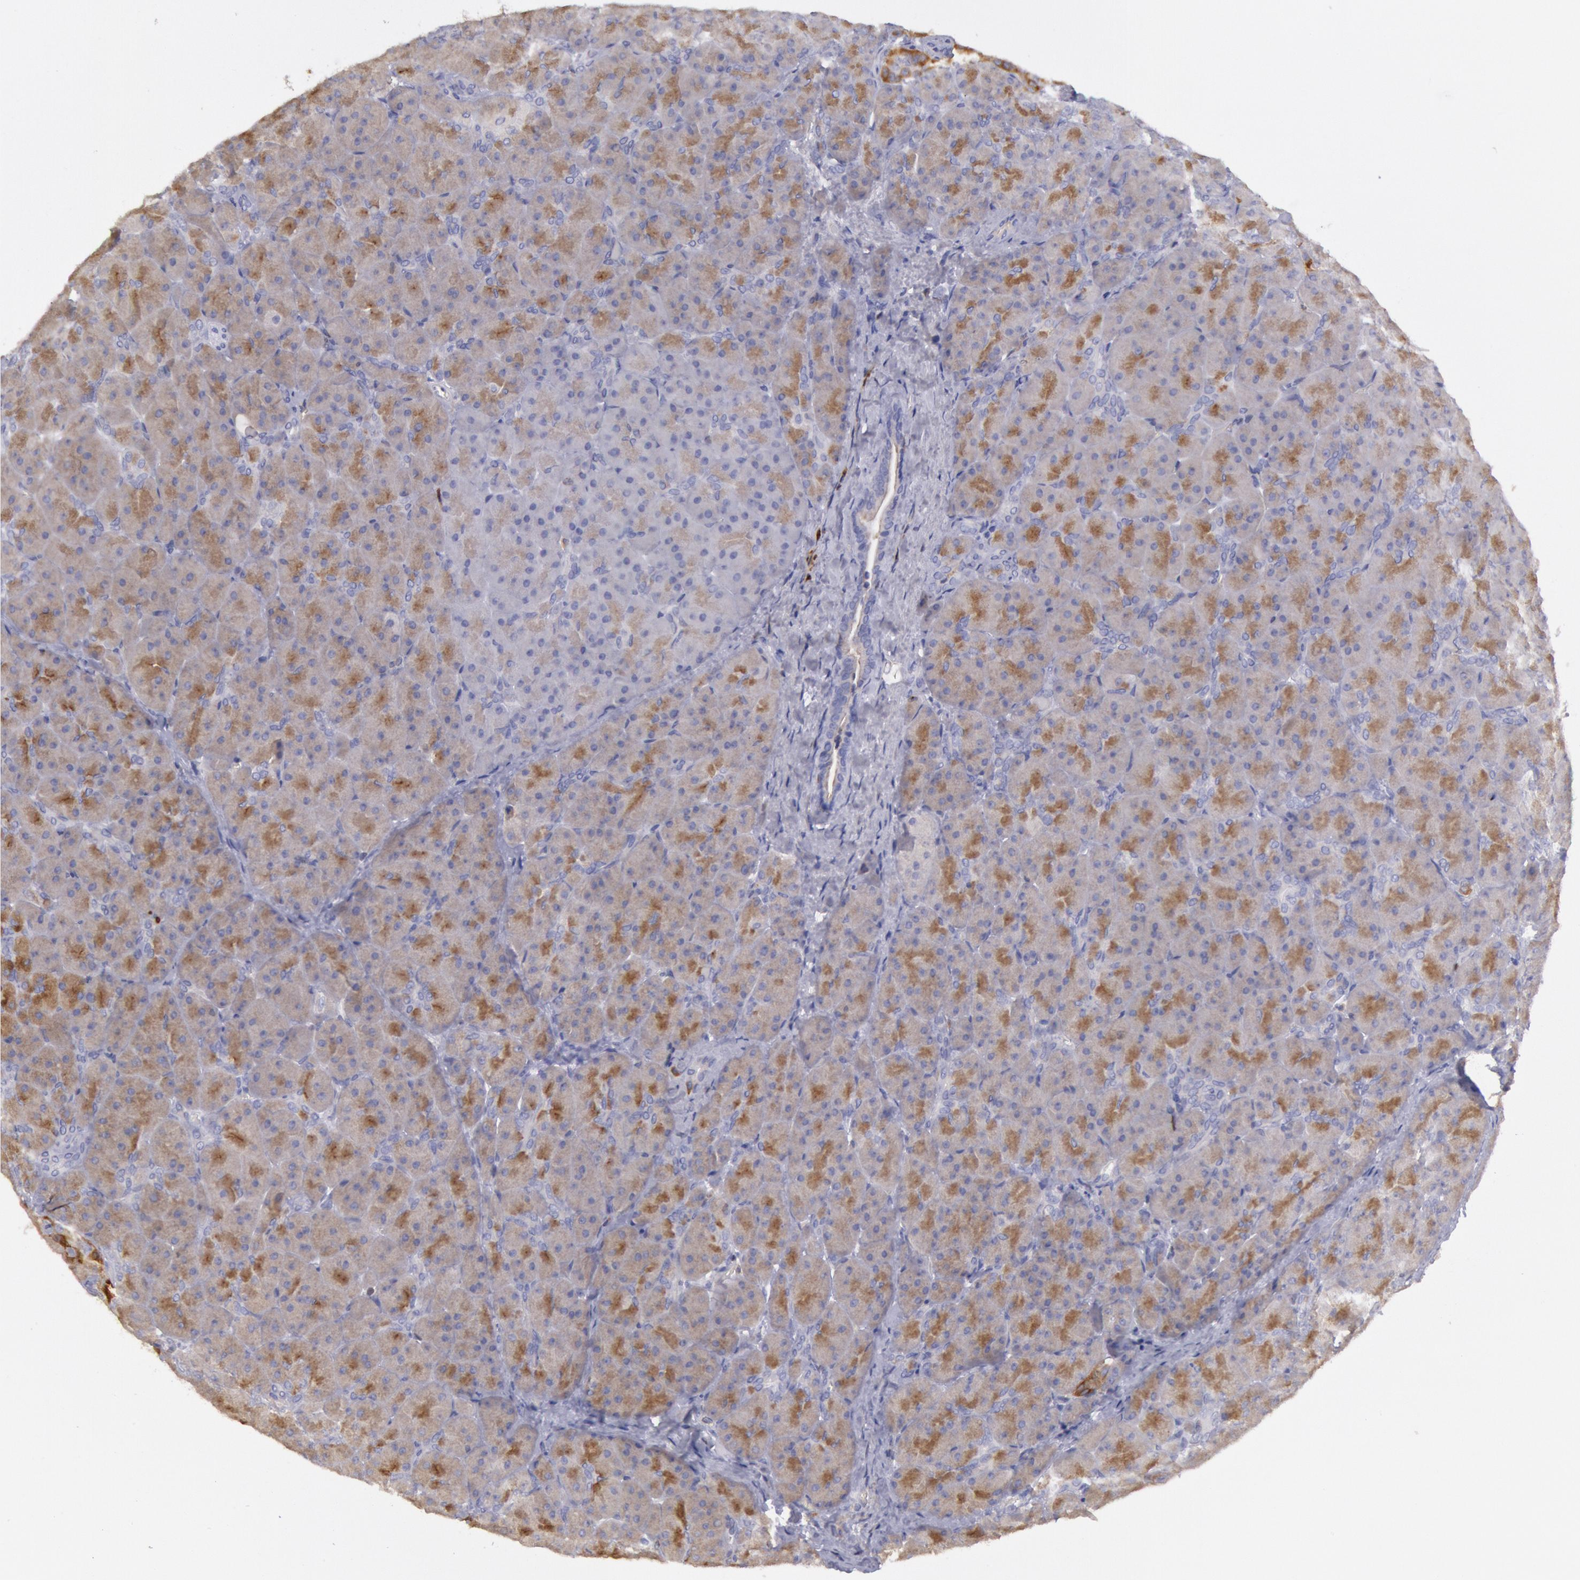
{"staining": {"intensity": "weak", "quantity": ">75%", "location": "cytoplasmic/membranous"}, "tissue": "pancreas", "cell_type": "Exocrine glandular cells", "image_type": "normal", "snomed": [{"axis": "morphology", "description": "Normal tissue, NOS"}, {"axis": "topography", "description": "Pancreas"}], "caption": "High-magnification brightfield microscopy of unremarkable pancreas stained with DAB (brown) and counterstained with hematoxylin (blue). exocrine glandular cells exhibit weak cytoplasmic/membranous expression is identified in about>75% of cells.", "gene": "RAB27A", "patient": {"sex": "male", "age": 66}}